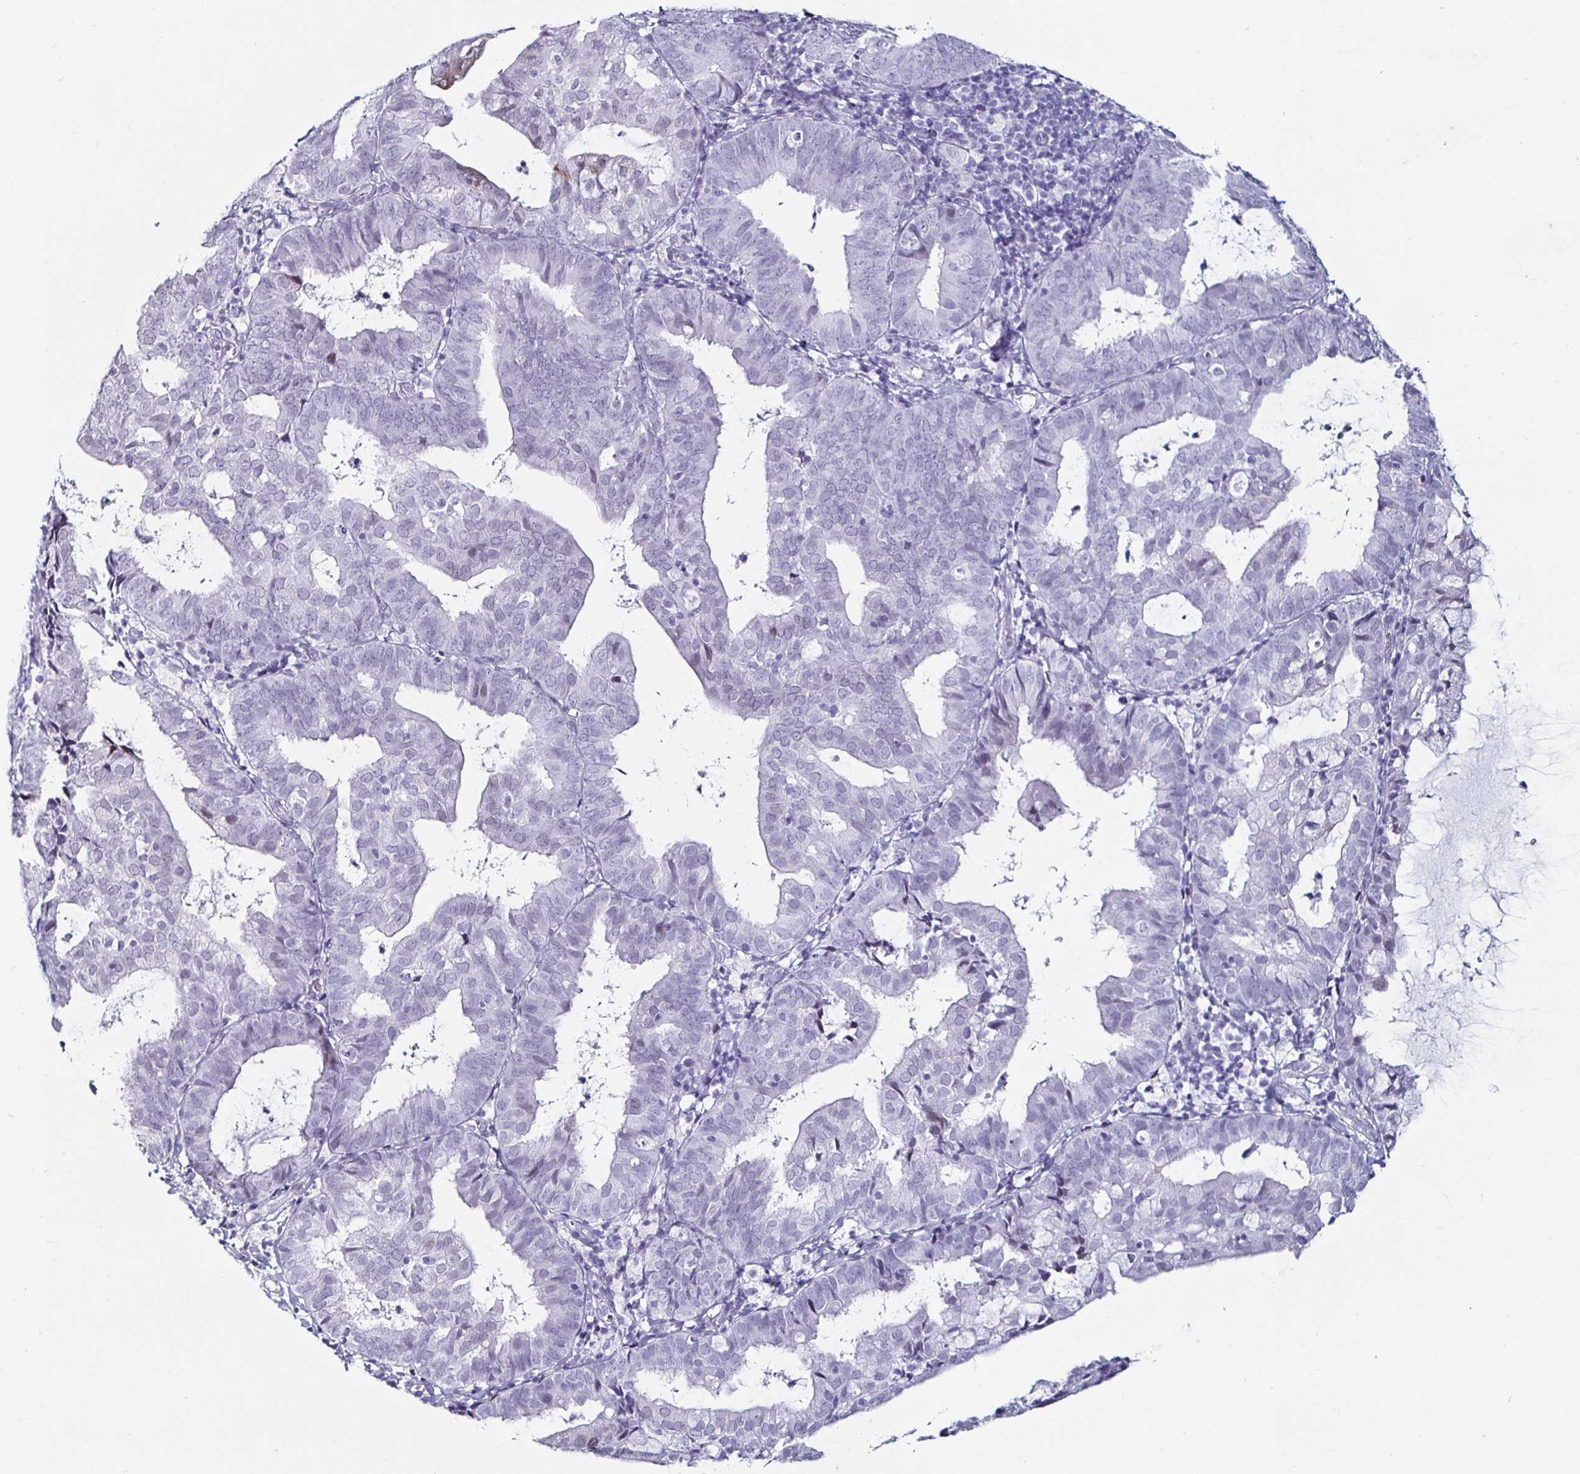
{"staining": {"intensity": "negative", "quantity": "none", "location": "none"}, "tissue": "endometrial cancer", "cell_type": "Tumor cells", "image_type": "cancer", "snomed": [{"axis": "morphology", "description": "Adenocarcinoma, NOS"}, {"axis": "topography", "description": "Endometrium"}], "caption": "Immunohistochemical staining of endometrial adenocarcinoma shows no significant positivity in tumor cells. (Brightfield microscopy of DAB (3,3'-diaminobenzidine) IHC at high magnification).", "gene": "KRT4", "patient": {"sex": "female", "age": 80}}